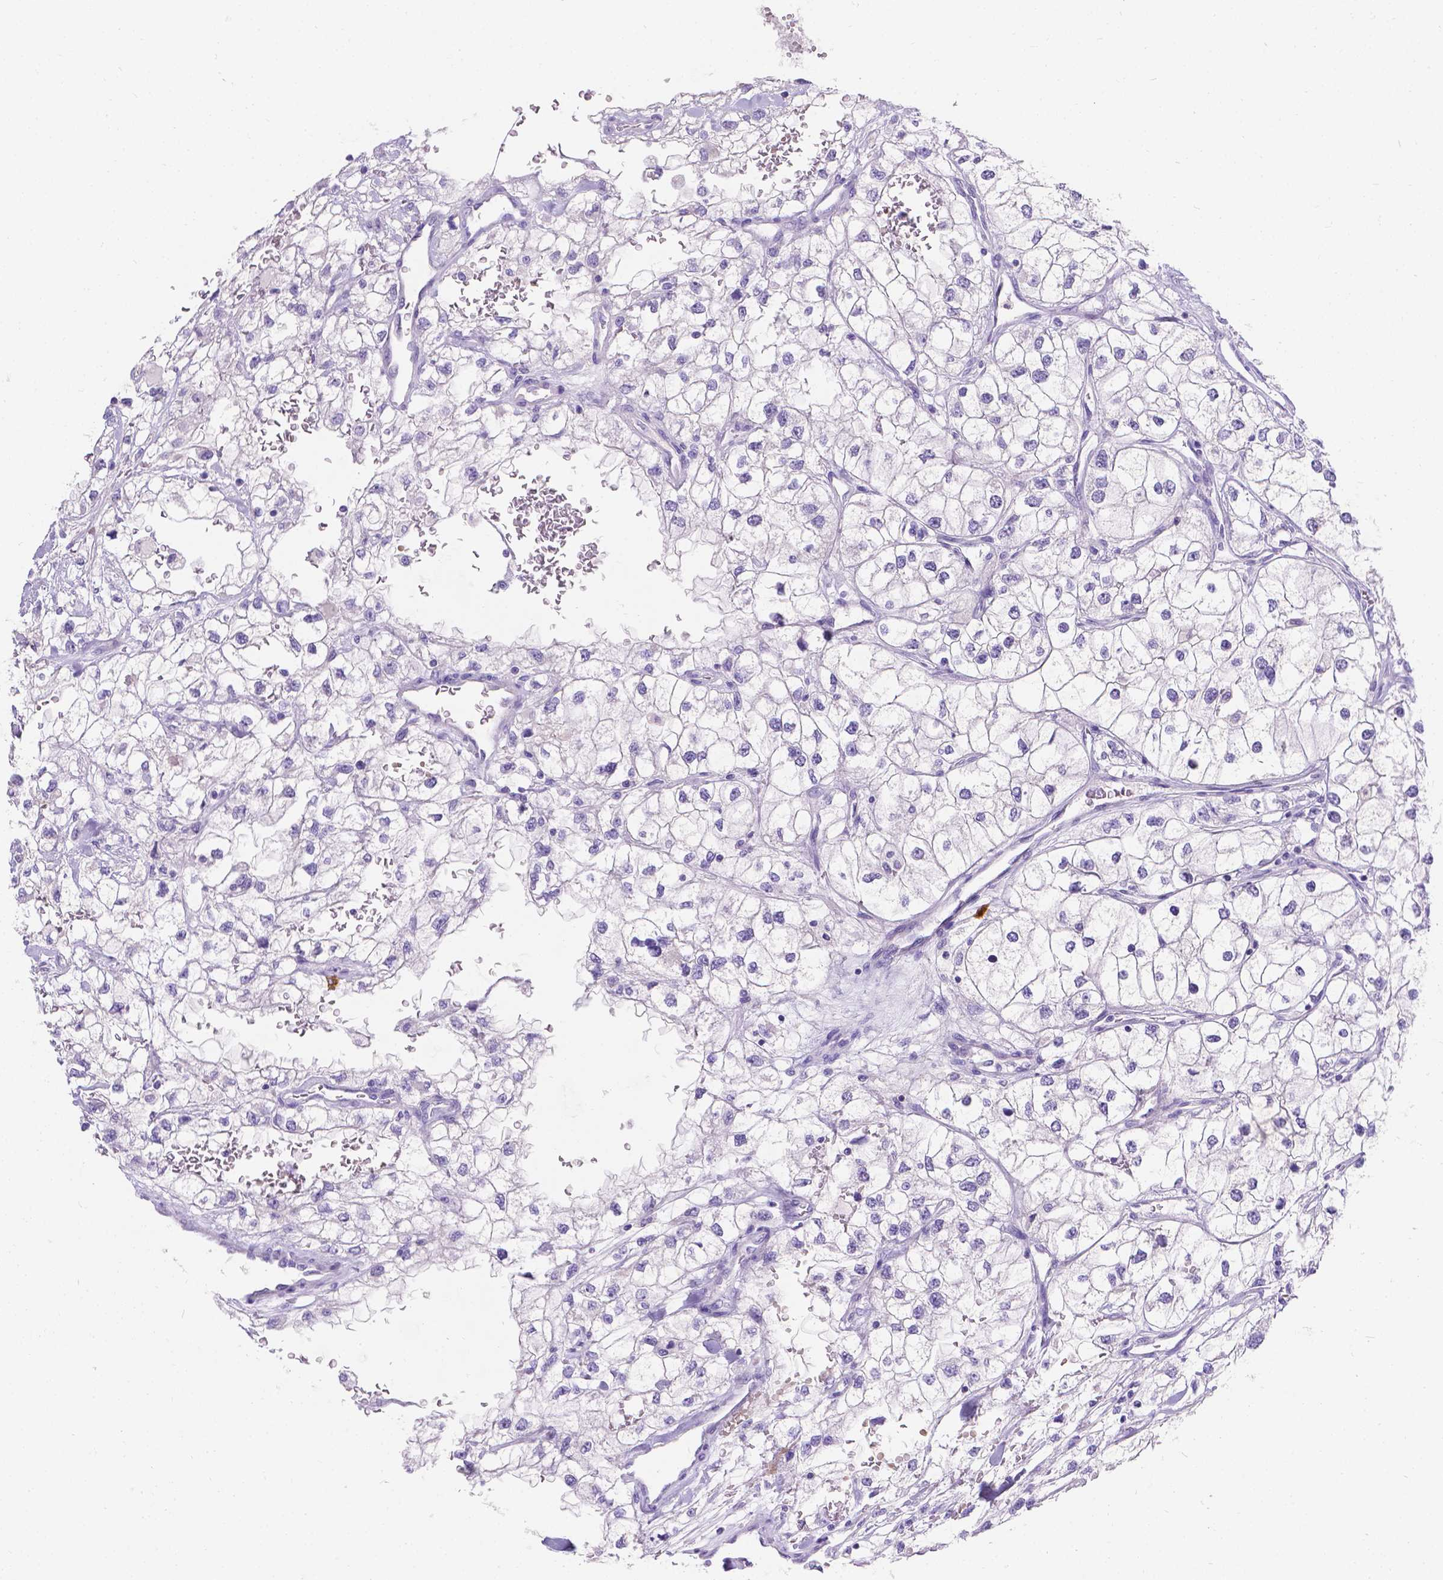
{"staining": {"intensity": "negative", "quantity": "none", "location": "none"}, "tissue": "renal cancer", "cell_type": "Tumor cells", "image_type": "cancer", "snomed": [{"axis": "morphology", "description": "Adenocarcinoma, NOS"}, {"axis": "topography", "description": "Kidney"}], "caption": "The micrograph demonstrates no significant staining in tumor cells of renal cancer.", "gene": "GNRHR", "patient": {"sex": "male", "age": 59}}